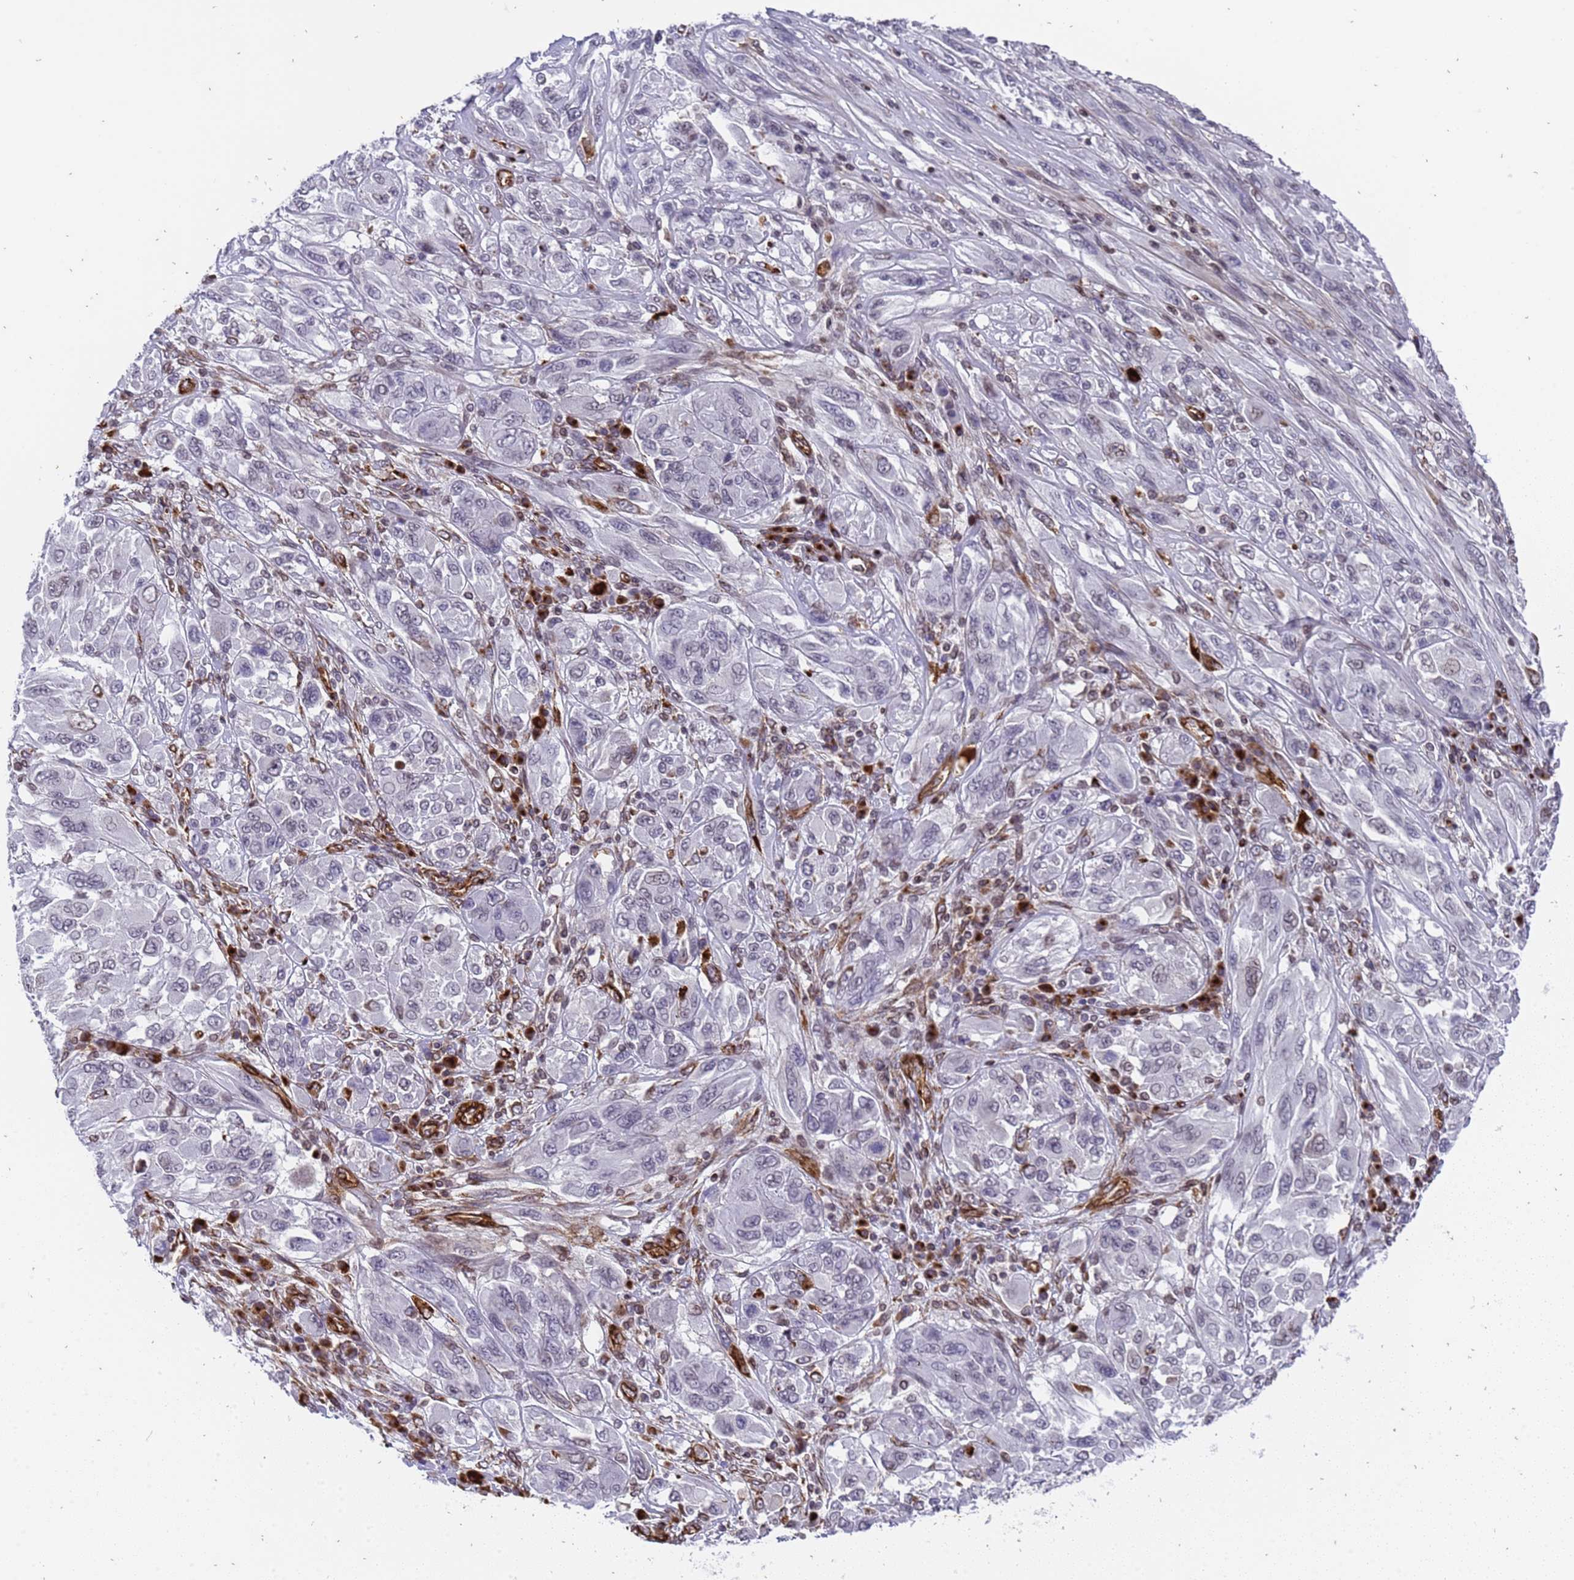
{"staining": {"intensity": "negative", "quantity": "none", "location": "none"}, "tissue": "melanoma", "cell_type": "Tumor cells", "image_type": "cancer", "snomed": [{"axis": "morphology", "description": "Malignant melanoma, NOS"}, {"axis": "topography", "description": "Skin"}], "caption": "An image of human malignant melanoma is negative for staining in tumor cells.", "gene": "IGFBP7", "patient": {"sex": "female", "age": 91}}